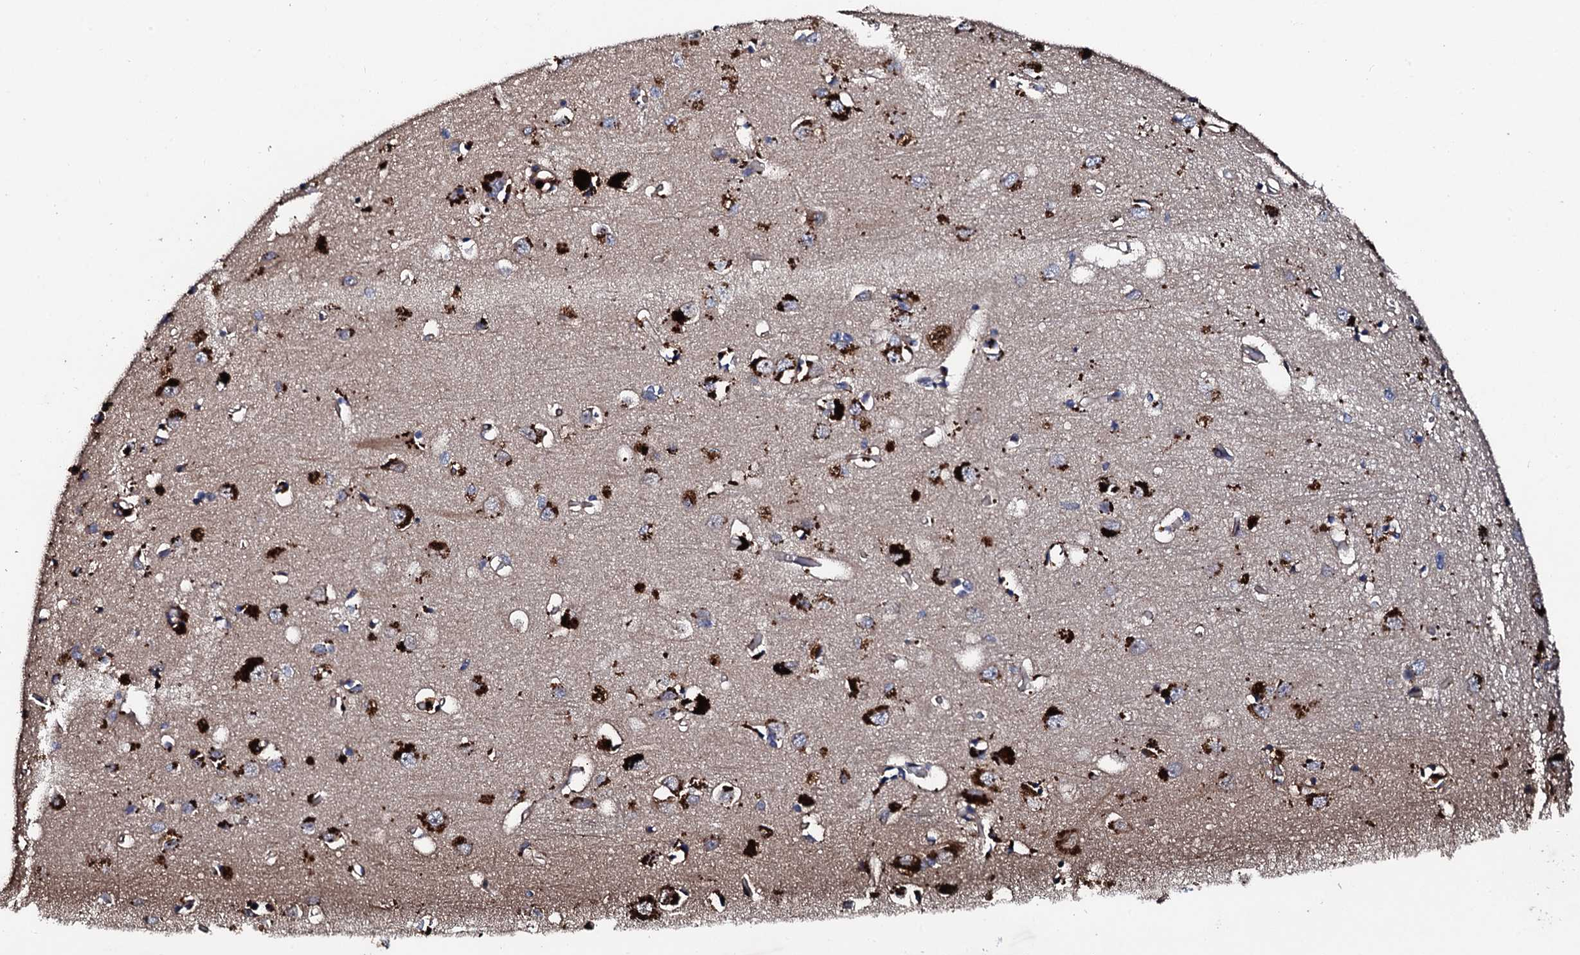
{"staining": {"intensity": "moderate", "quantity": ">75%", "location": "cytoplasmic/membranous"}, "tissue": "cerebral cortex", "cell_type": "Endothelial cells", "image_type": "normal", "snomed": [{"axis": "morphology", "description": "Normal tissue, NOS"}, {"axis": "topography", "description": "Cerebral cortex"}], "caption": "A micrograph of cerebral cortex stained for a protein reveals moderate cytoplasmic/membranous brown staining in endothelial cells. (IHC, brightfield microscopy, high magnification).", "gene": "CKAP5", "patient": {"sex": "female", "age": 64}}